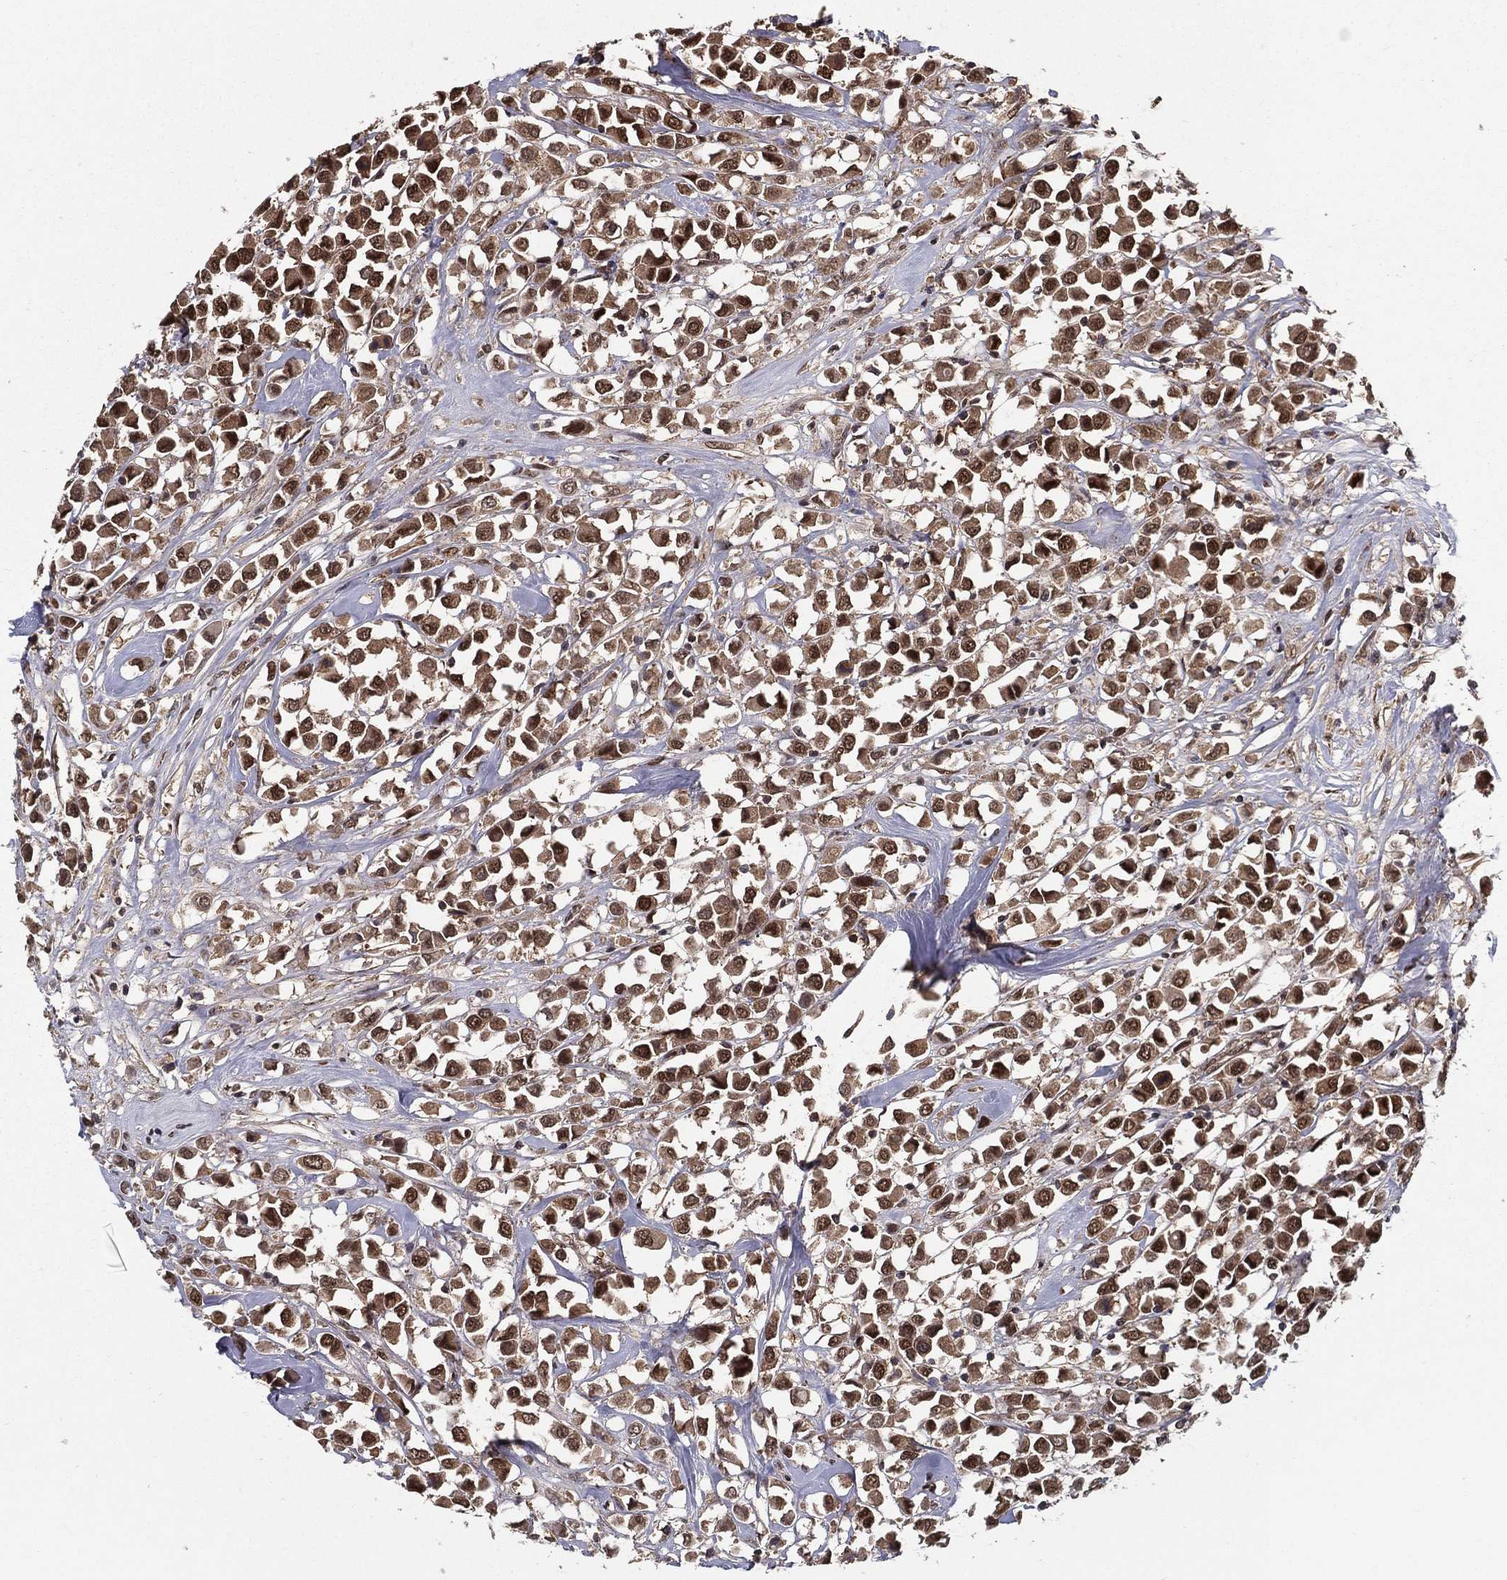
{"staining": {"intensity": "moderate", "quantity": ">75%", "location": "cytoplasmic/membranous,nuclear"}, "tissue": "breast cancer", "cell_type": "Tumor cells", "image_type": "cancer", "snomed": [{"axis": "morphology", "description": "Duct carcinoma"}, {"axis": "topography", "description": "Breast"}], "caption": "Immunohistochemical staining of breast cancer reveals moderate cytoplasmic/membranous and nuclear protein expression in about >75% of tumor cells.", "gene": "CARM1", "patient": {"sex": "female", "age": 61}}